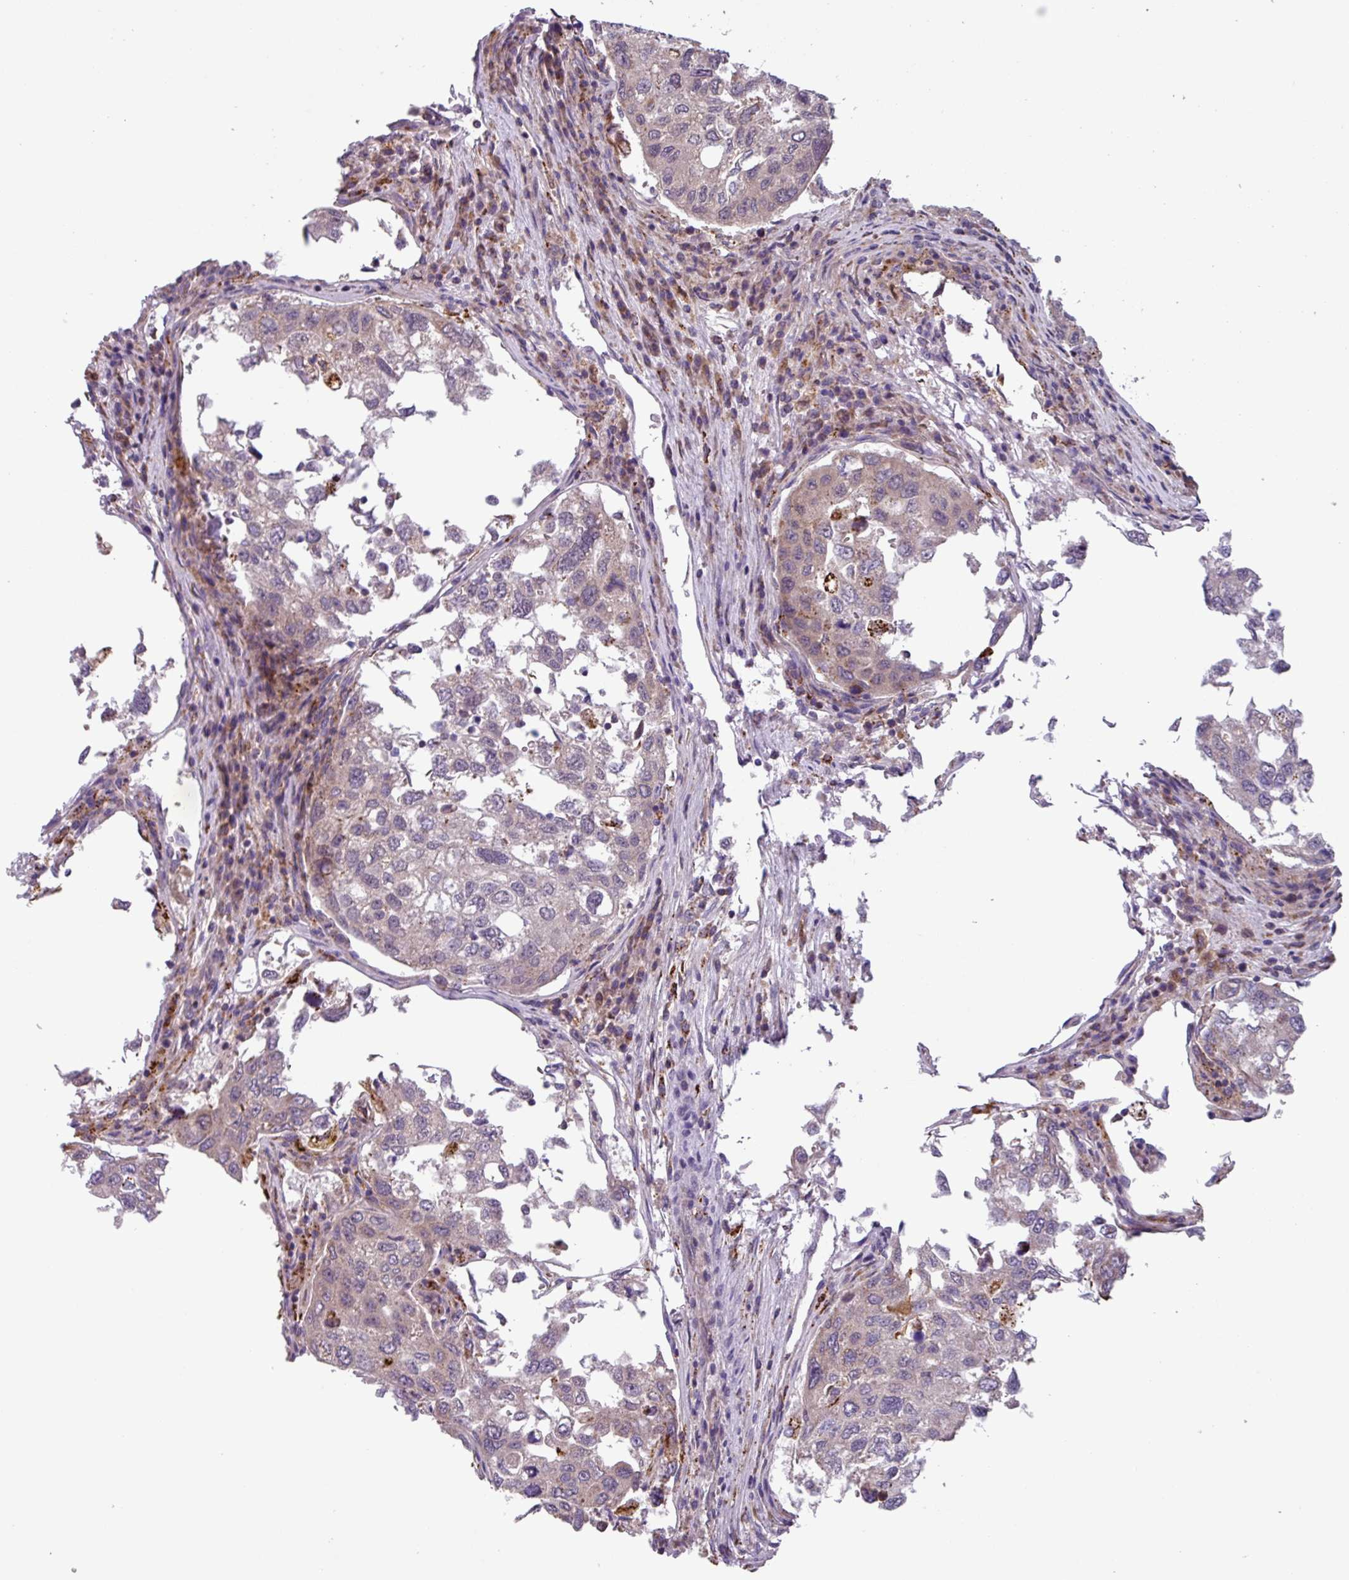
{"staining": {"intensity": "negative", "quantity": "none", "location": "none"}, "tissue": "urothelial cancer", "cell_type": "Tumor cells", "image_type": "cancer", "snomed": [{"axis": "morphology", "description": "Urothelial carcinoma, High grade"}, {"axis": "topography", "description": "Lymph node"}, {"axis": "topography", "description": "Urinary bladder"}], "caption": "DAB (3,3'-diaminobenzidine) immunohistochemical staining of high-grade urothelial carcinoma shows no significant staining in tumor cells.", "gene": "AKIRIN1", "patient": {"sex": "male", "age": 51}}